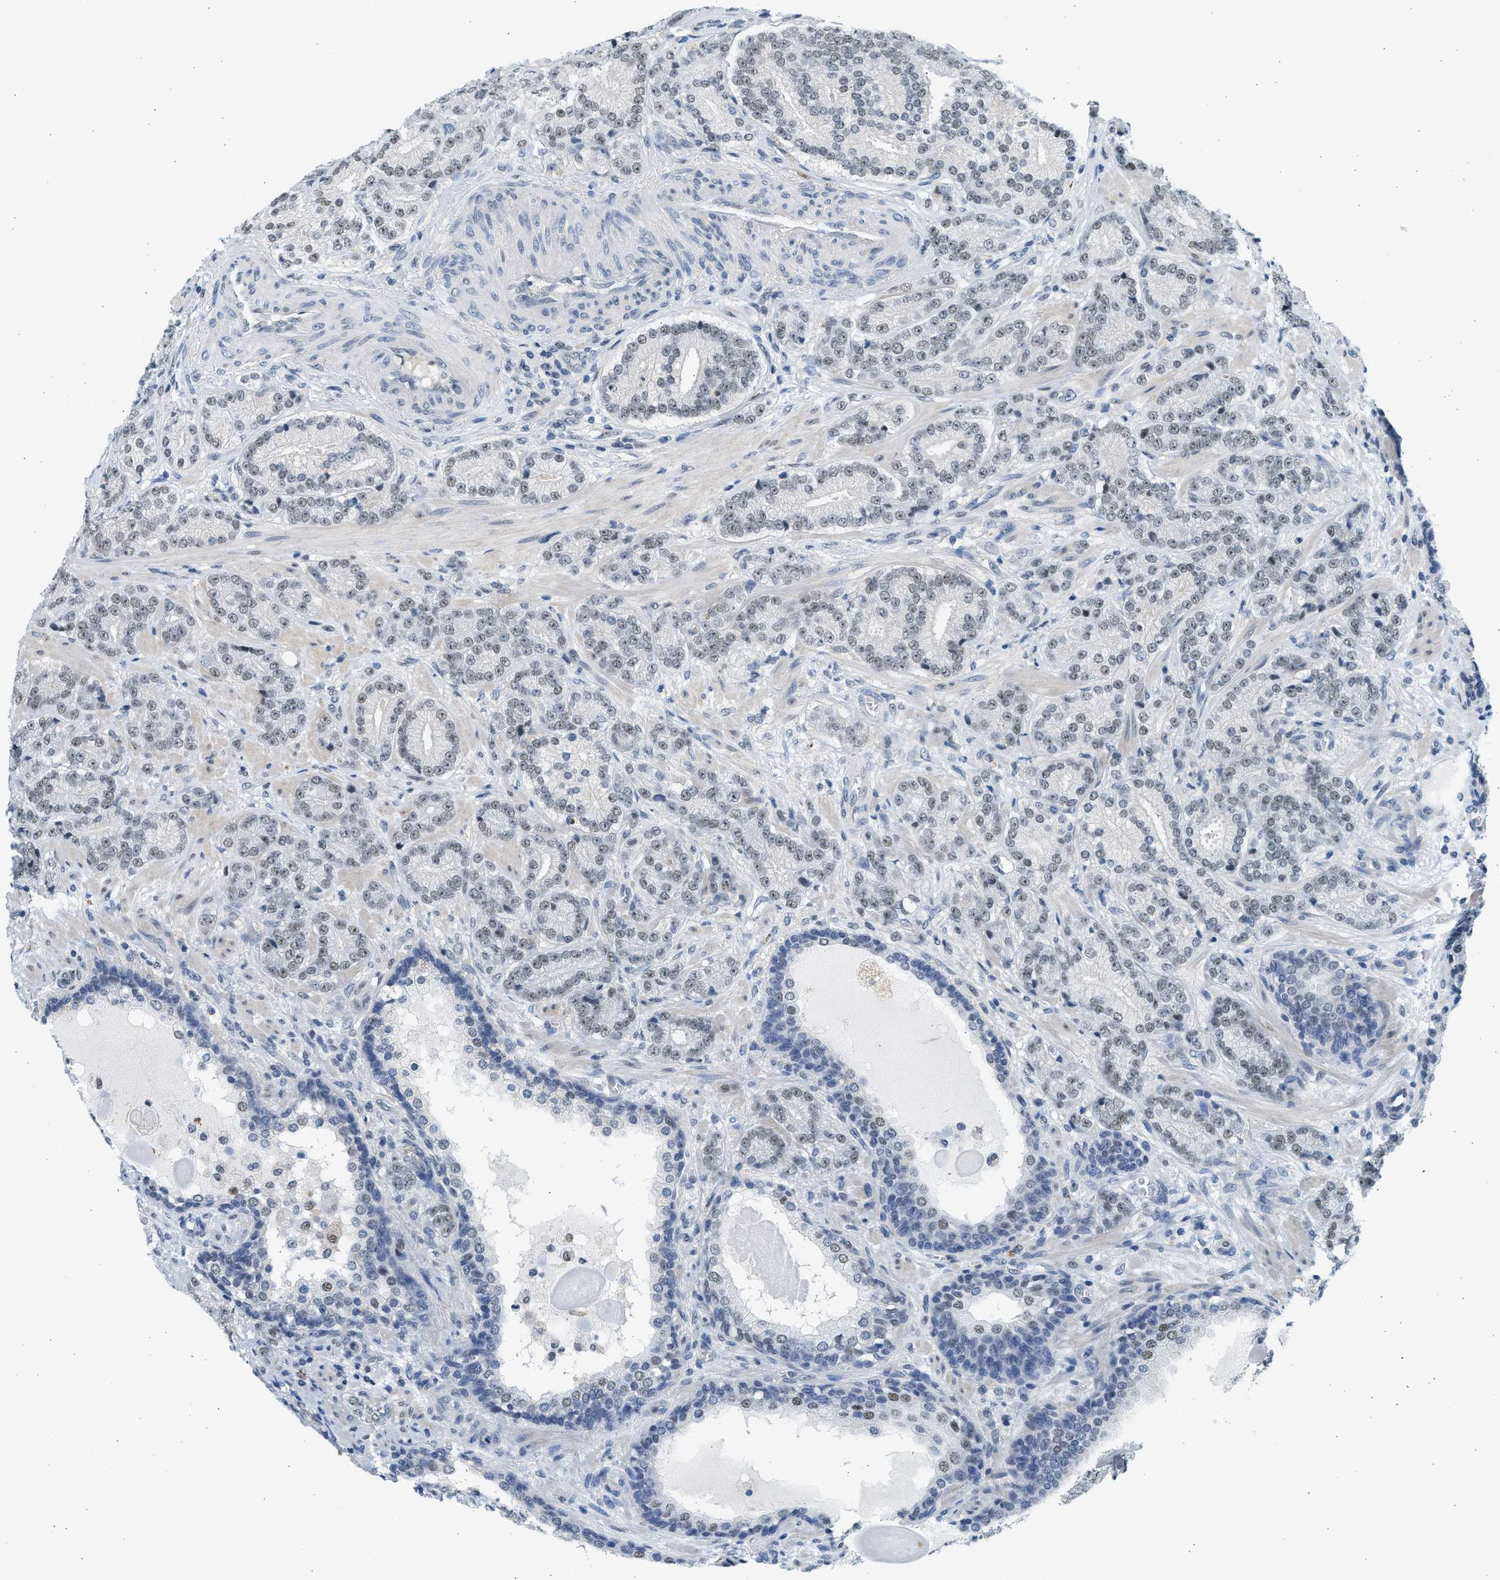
{"staining": {"intensity": "weak", "quantity": "25%-75%", "location": "nuclear"}, "tissue": "prostate cancer", "cell_type": "Tumor cells", "image_type": "cancer", "snomed": [{"axis": "morphology", "description": "Adenocarcinoma, High grade"}, {"axis": "topography", "description": "Prostate"}], "caption": "A brown stain highlights weak nuclear expression of a protein in adenocarcinoma (high-grade) (prostate) tumor cells. Nuclei are stained in blue.", "gene": "HIPK1", "patient": {"sex": "male", "age": 61}}